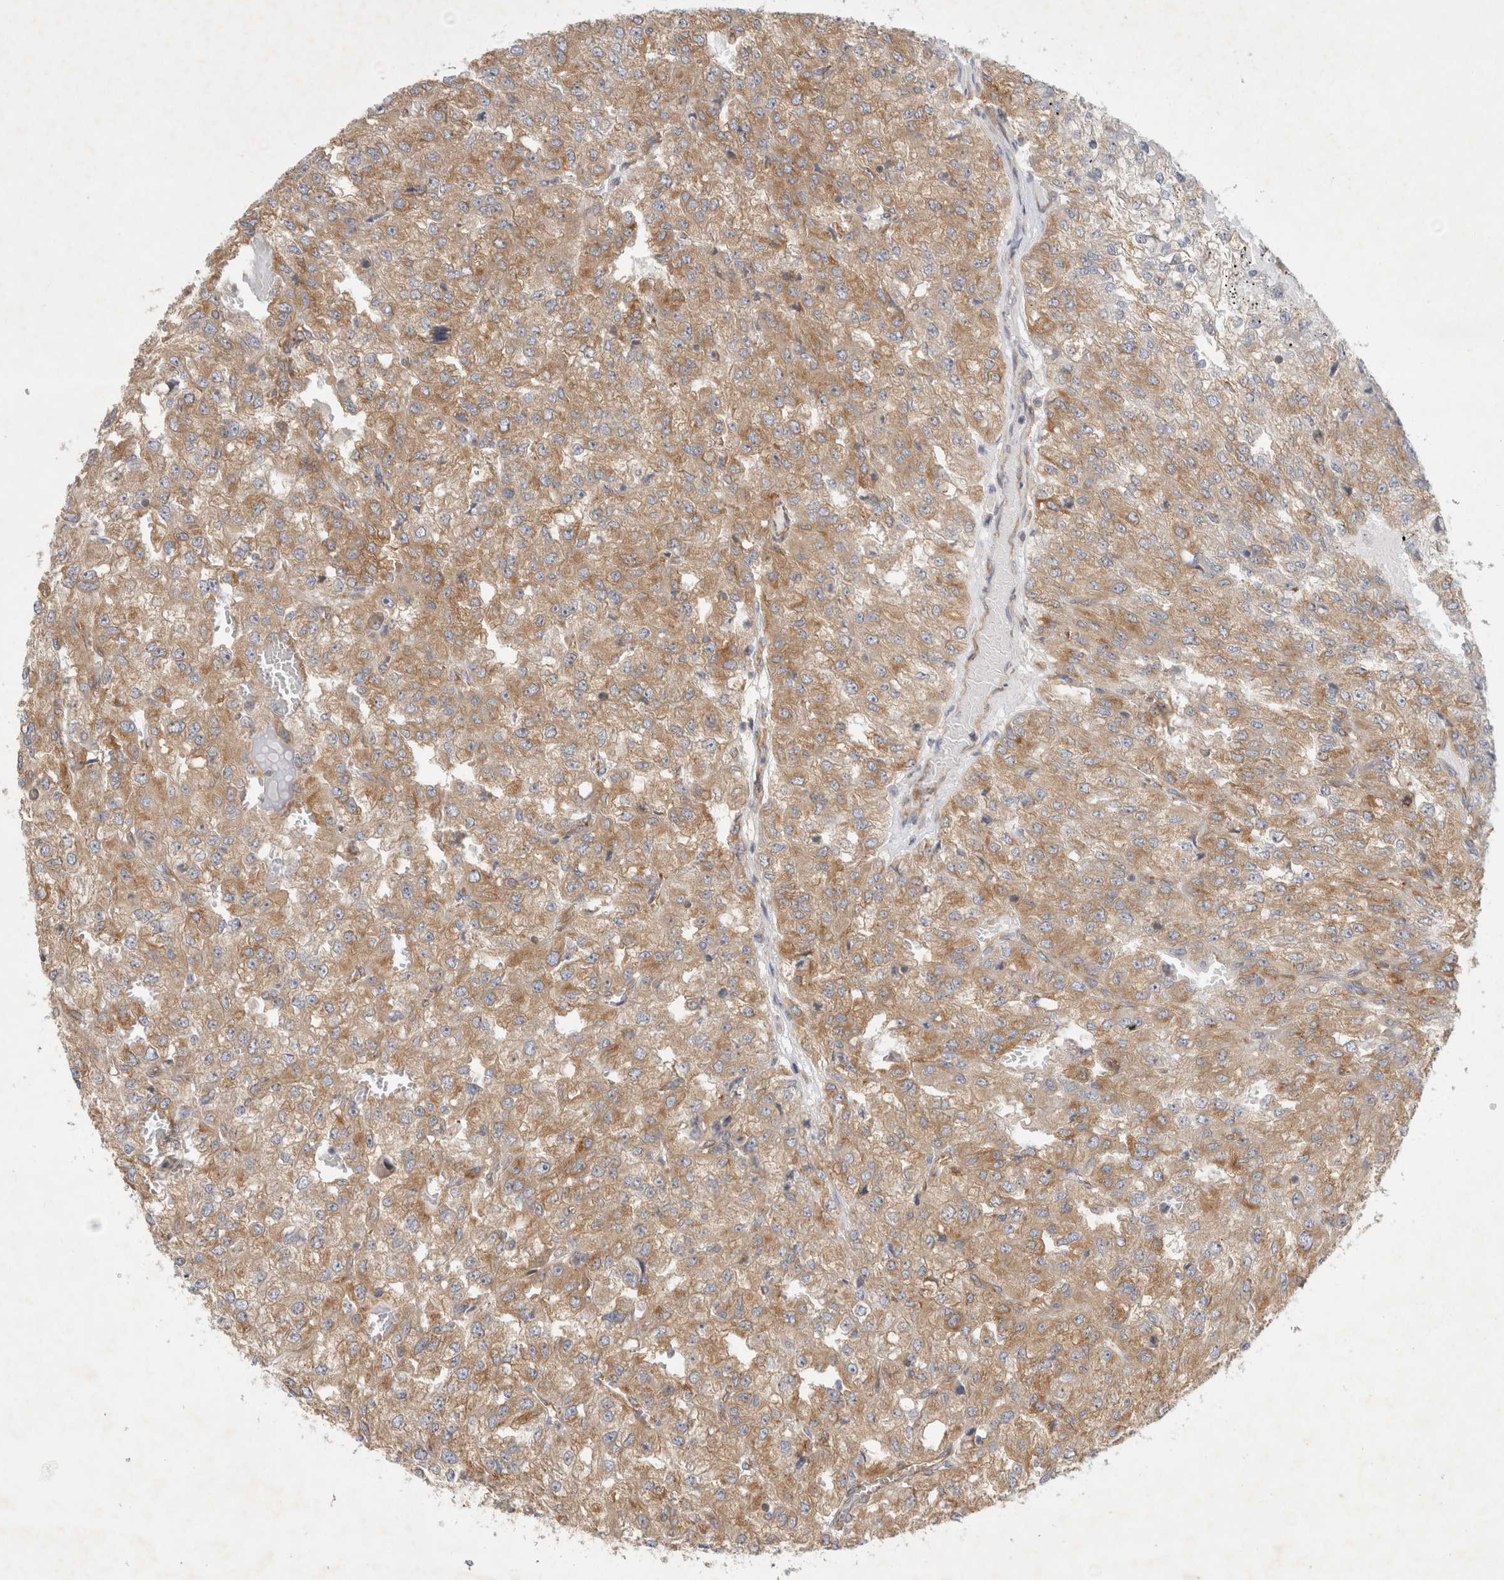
{"staining": {"intensity": "moderate", "quantity": ">75%", "location": "cytoplasmic/membranous"}, "tissue": "renal cancer", "cell_type": "Tumor cells", "image_type": "cancer", "snomed": [{"axis": "morphology", "description": "Adenocarcinoma, NOS"}, {"axis": "topography", "description": "Kidney"}], "caption": "An immunohistochemistry (IHC) micrograph of neoplastic tissue is shown. Protein staining in brown highlights moderate cytoplasmic/membranous positivity in adenocarcinoma (renal) within tumor cells.", "gene": "GPR150", "patient": {"sex": "female", "age": 54}}